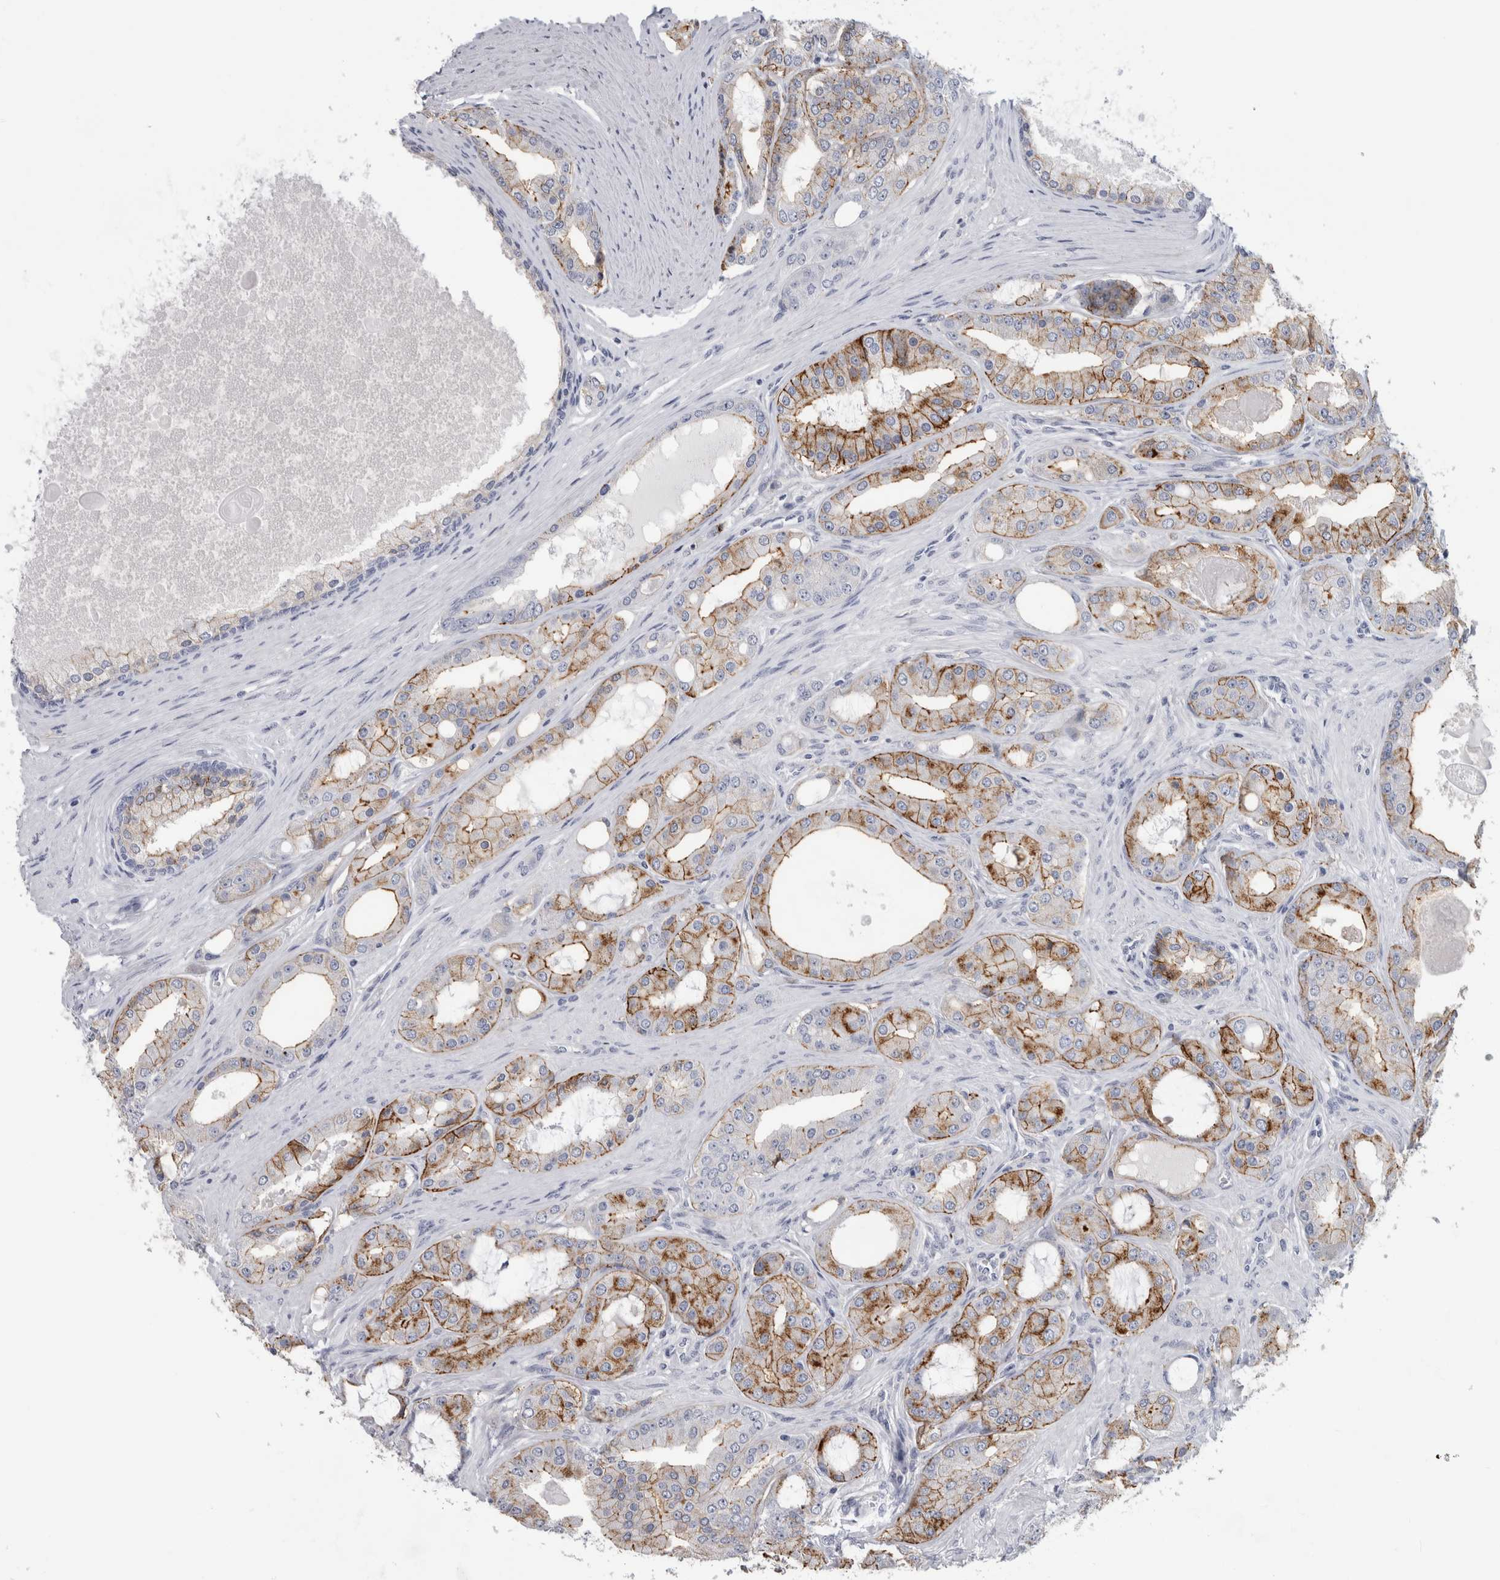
{"staining": {"intensity": "moderate", "quantity": "25%-75%", "location": "cytoplasmic/membranous"}, "tissue": "prostate cancer", "cell_type": "Tumor cells", "image_type": "cancer", "snomed": [{"axis": "morphology", "description": "Adenocarcinoma, High grade"}, {"axis": "topography", "description": "Prostate"}], "caption": "A medium amount of moderate cytoplasmic/membranous expression is present in about 25%-75% of tumor cells in prostate high-grade adenocarcinoma tissue.", "gene": "DNAJC24", "patient": {"sex": "male", "age": 60}}